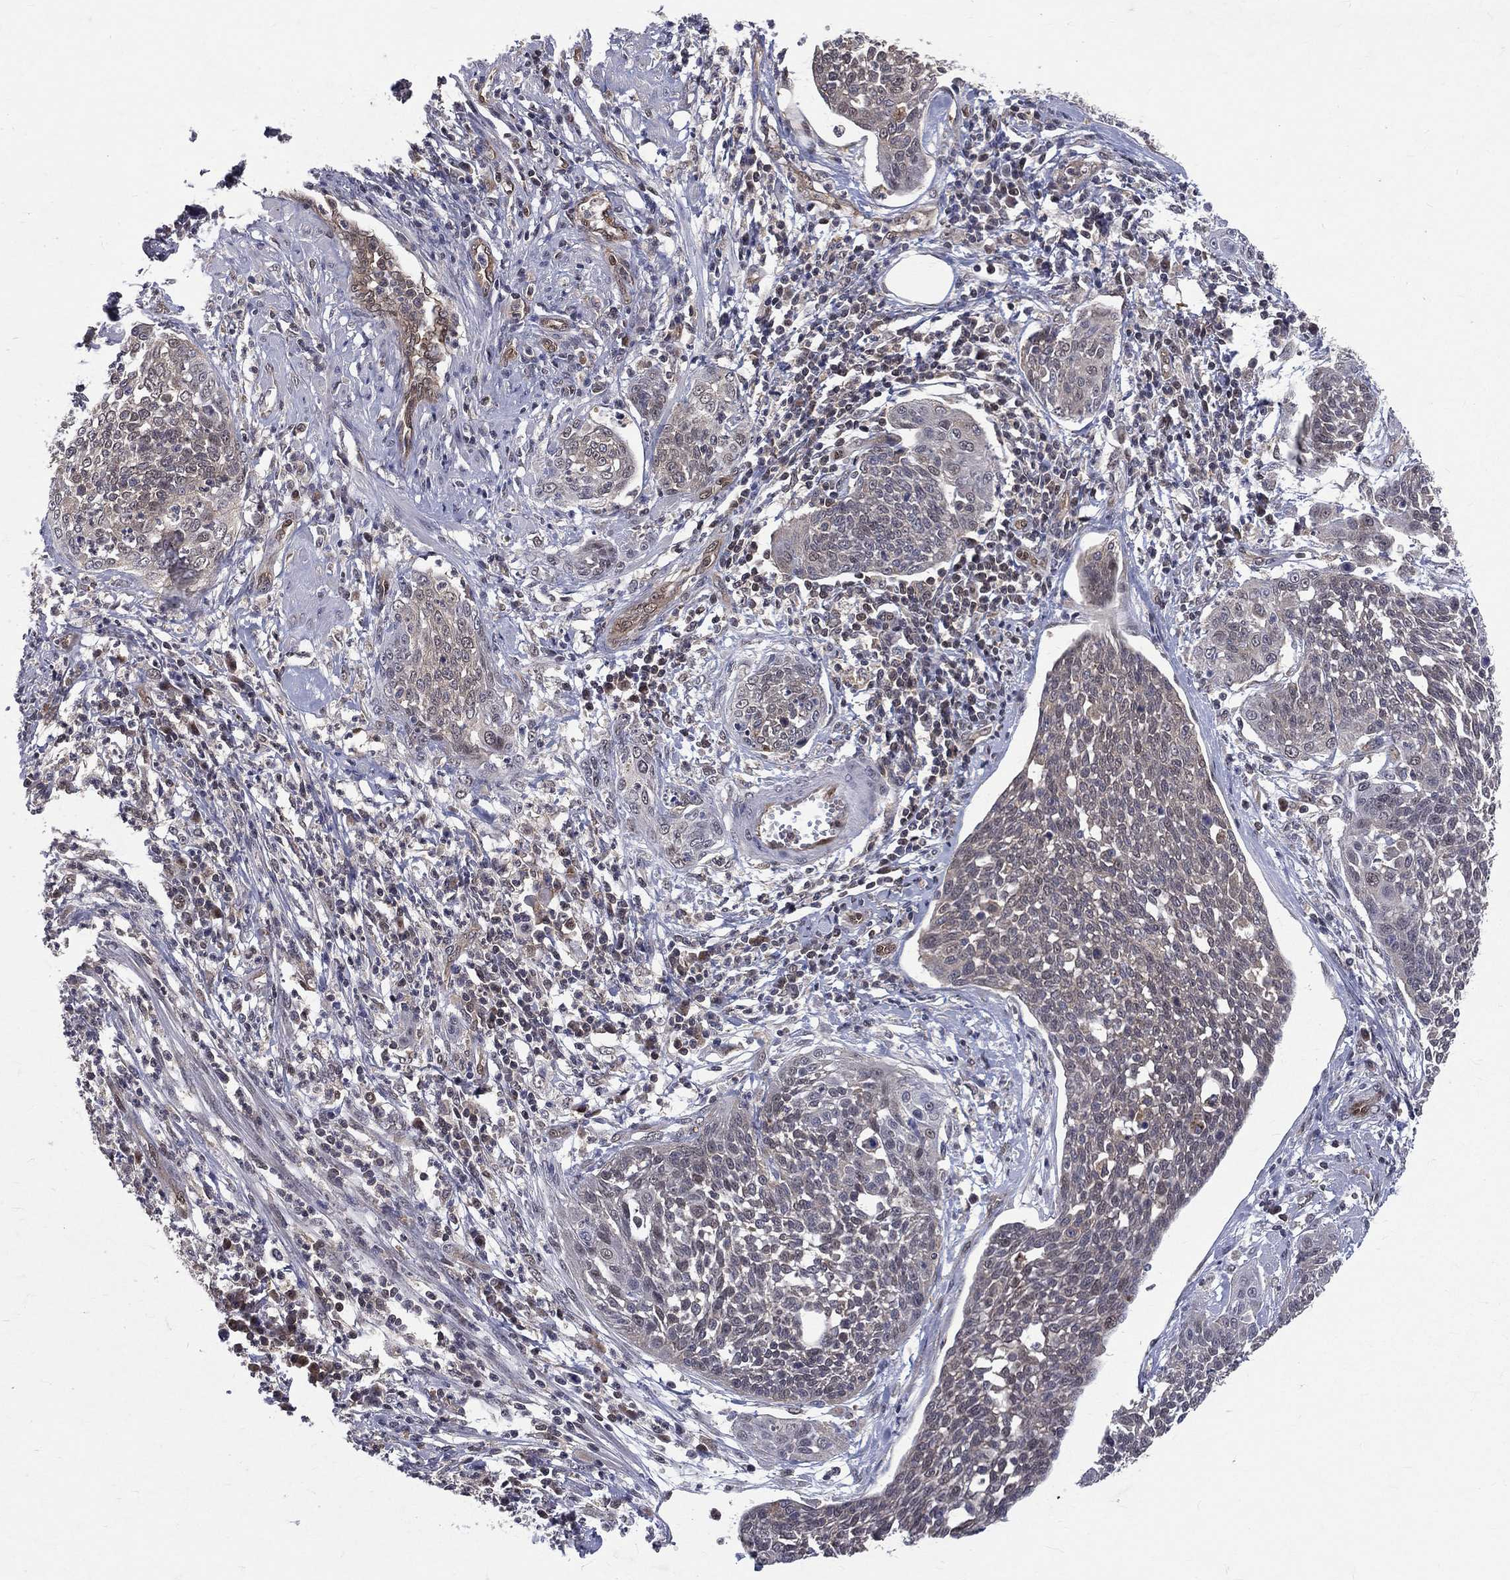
{"staining": {"intensity": "negative", "quantity": "none", "location": "none"}, "tissue": "cervical cancer", "cell_type": "Tumor cells", "image_type": "cancer", "snomed": [{"axis": "morphology", "description": "Squamous cell carcinoma, NOS"}, {"axis": "topography", "description": "Cervix"}], "caption": "Immunohistochemical staining of squamous cell carcinoma (cervical) shows no significant positivity in tumor cells.", "gene": "GMPR2", "patient": {"sex": "female", "age": 34}}